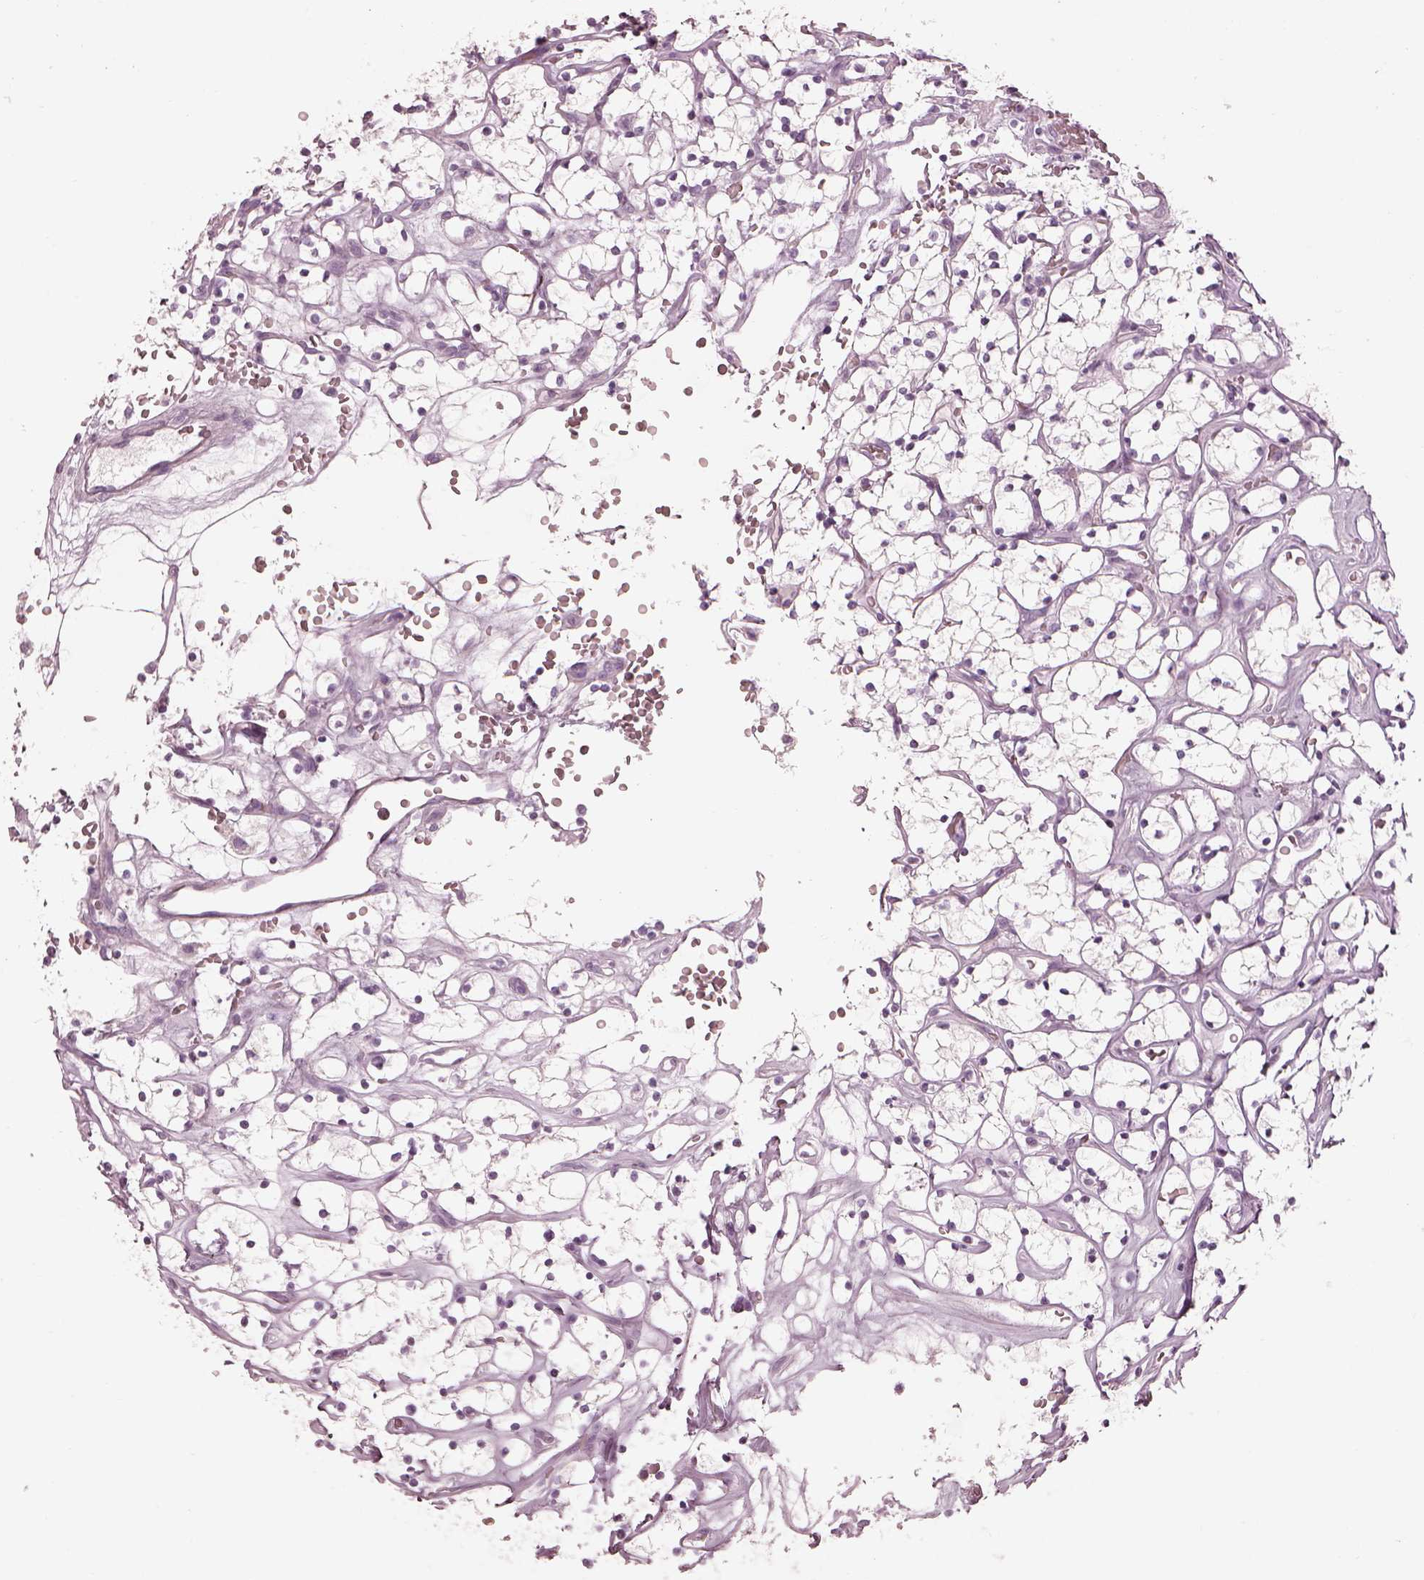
{"staining": {"intensity": "negative", "quantity": "none", "location": "none"}, "tissue": "renal cancer", "cell_type": "Tumor cells", "image_type": "cancer", "snomed": [{"axis": "morphology", "description": "Adenocarcinoma, NOS"}, {"axis": "topography", "description": "Kidney"}], "caption": "The IHC photomicrograph has no significant expression in tumor cells of renal adenocarcinoma tissue.", "gene": "RSPH9", "patient": {"sex": "female", "age": 64}}